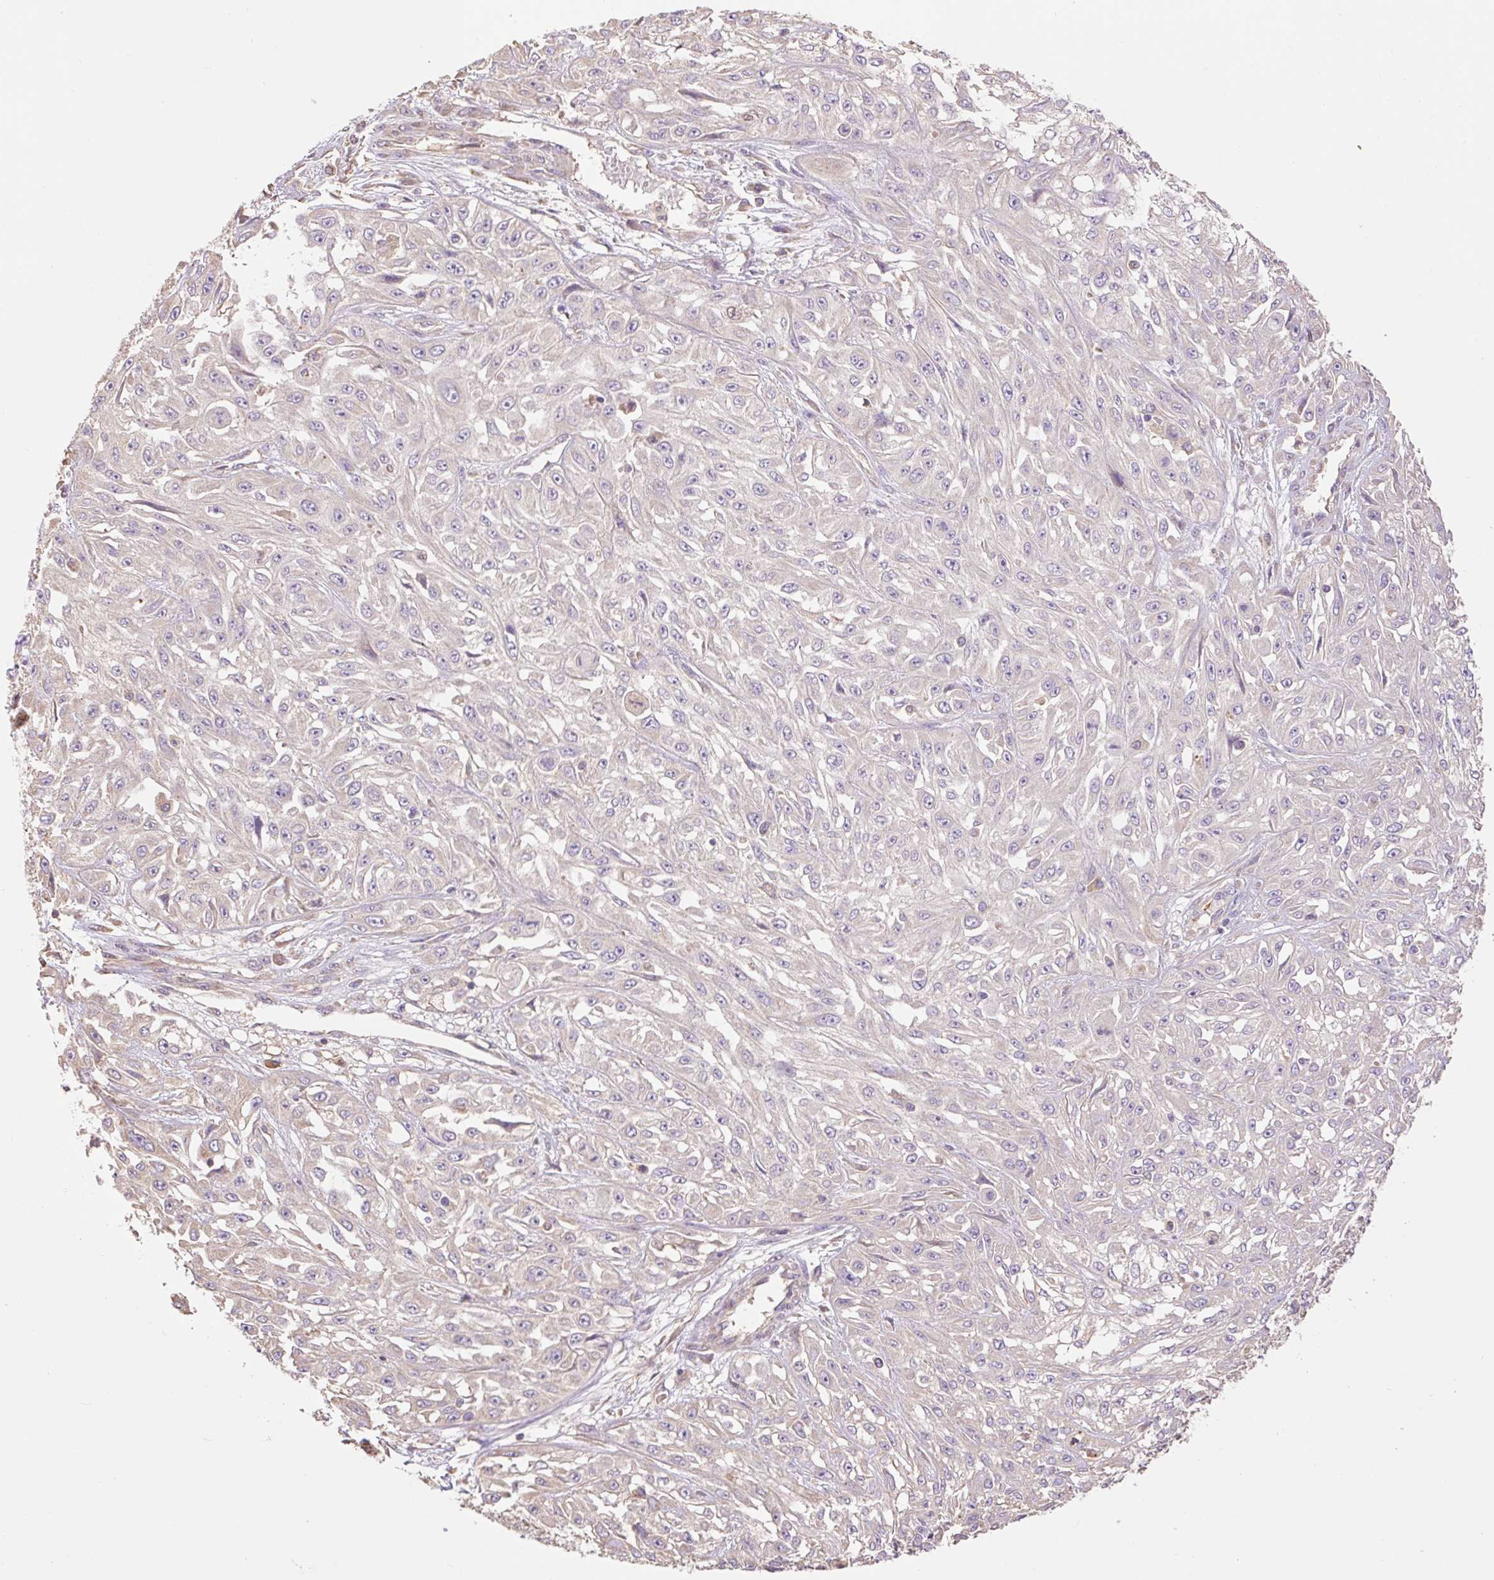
{"staining": {"intensity": "negative", "quantity": "none", "location": "none"}, "tissue": "skin cancer", "cell_type": "Tumor cells", "image_type": "cancer", "snomed": [{"axis": "morphology", "description": "Squamous cell carcinoma, NOS"}, {"axis": "morphology", "description": "Squamous cell carcinoma, metastatic, NOS"}, {"axis": "topography", "description": "Skin"}, {"axis": "topography", "description": "Lymph node"}], "caption": "A high-resolution photomicrograph shows immunohistochemistry (IHC) staining of skin cancer, which shows no significant positivity in tumor cells.", "gene": "DESI1", "patient": {"sex": "male", "age": 75}}